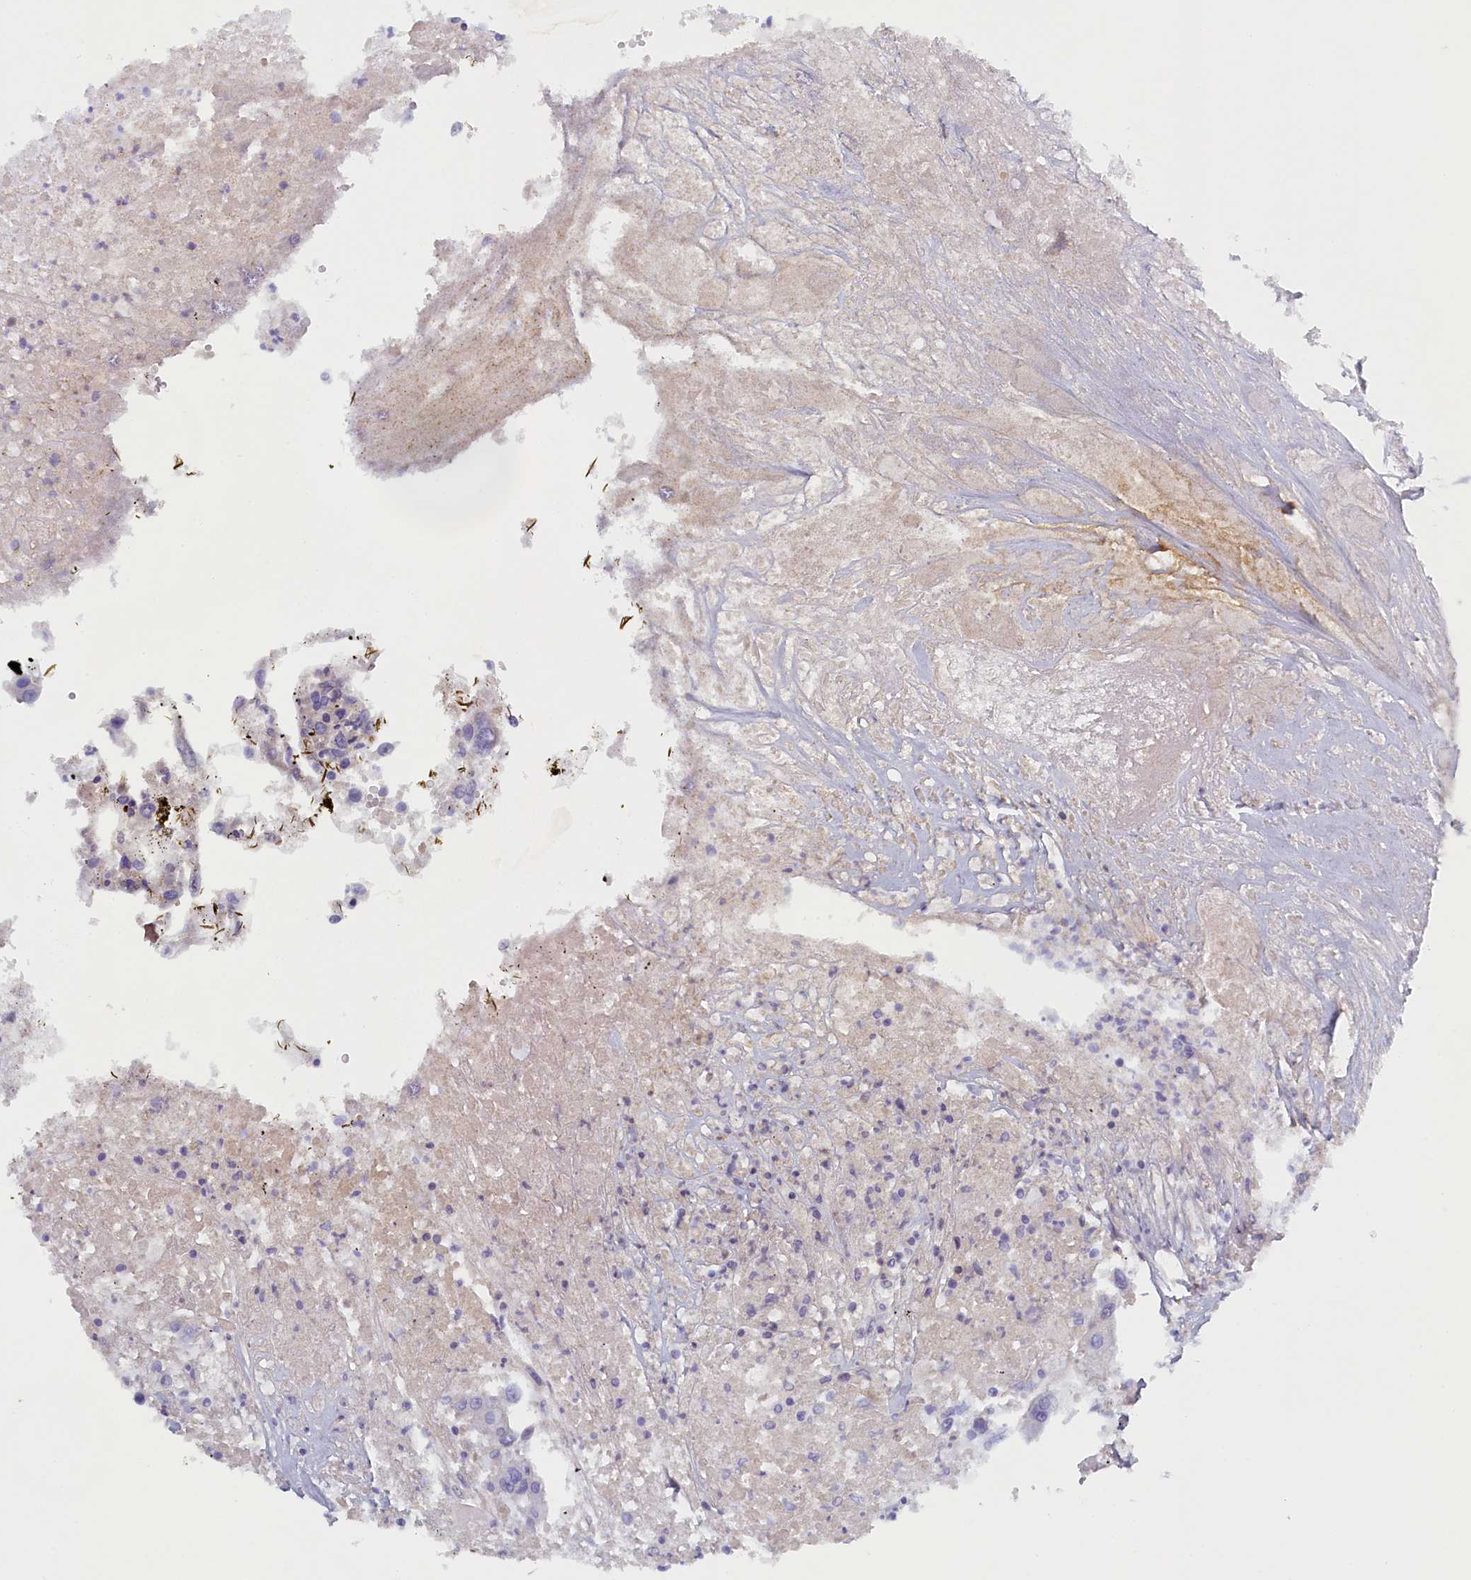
{"staining": {"intensity": "negative", "quantity": "none", "location": "none"}, "tissue": "colorectal cancer", "cell_type": "Tumor cells", "image_type": "cancer", "snomed": [{"axis": "morphology", "description": "Adenocarcinoma, NOS"}, {"axis": "topography", "description": "Colon"}], "caption": "This is an immunohistochemistry (IHC) photomicrograph of human adenocarcinoma (colorectal). There is no expression in tumor cells.", "gene": "DIXDC1", "patient": {"sex": "male", "age": 77}}